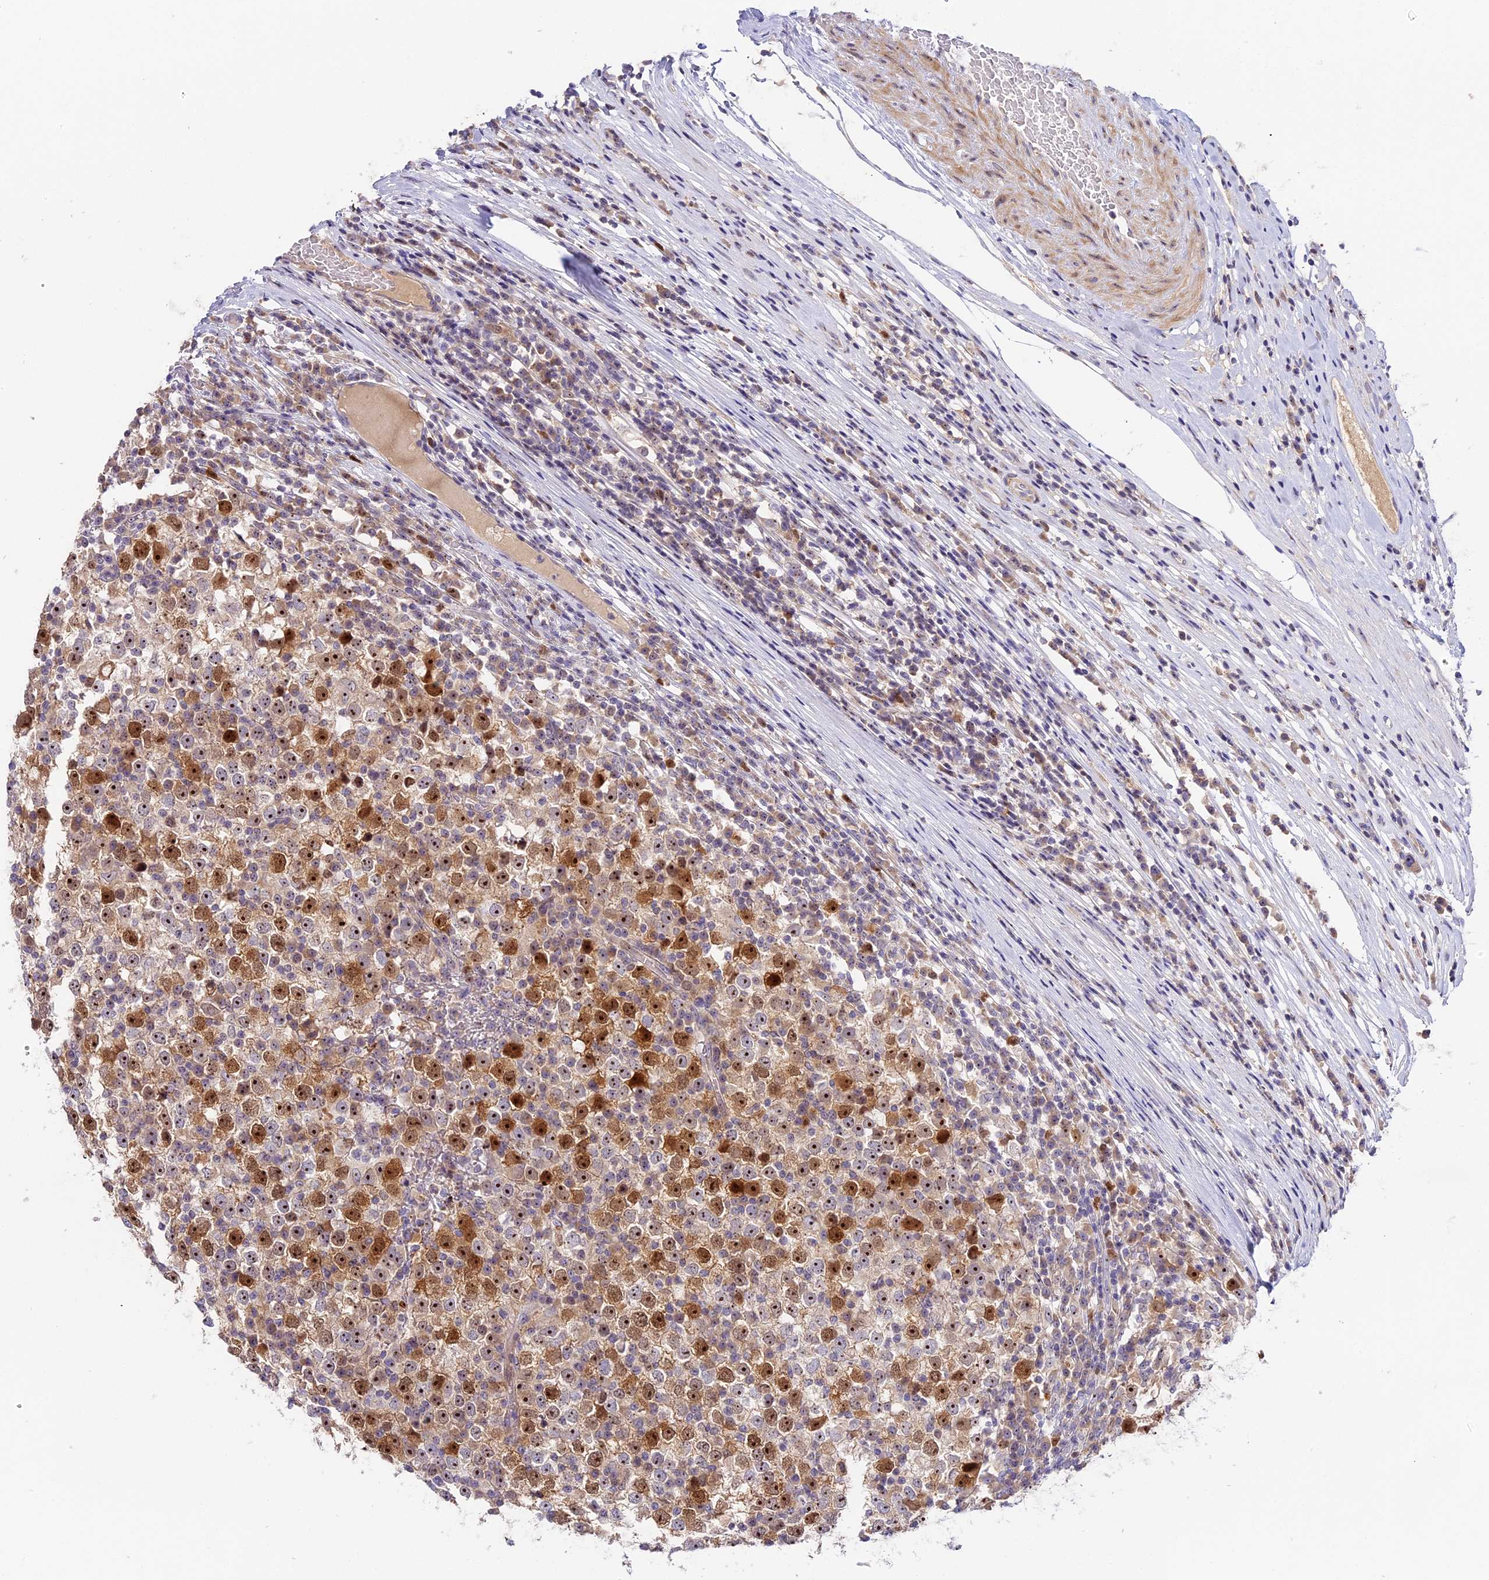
{"staining": {"intensity": "strong", "quantity": ">75%", "location": "nuclear"}, "tissue": "testis cancer", "cell_type": "Tumor cells", "image_type": "cancer", "snomed": [{"axis": "morphology", "description": "Seminoma, NOS"}, {"axis": "topography", "description": "Testis"}], "caption": "Testis cancer (seminoma) stained for a protein demonstrates strong nuclear positivity in tumor cells.", "gene": "RAD51", "patient": {"sex": "male", "age": 65}}